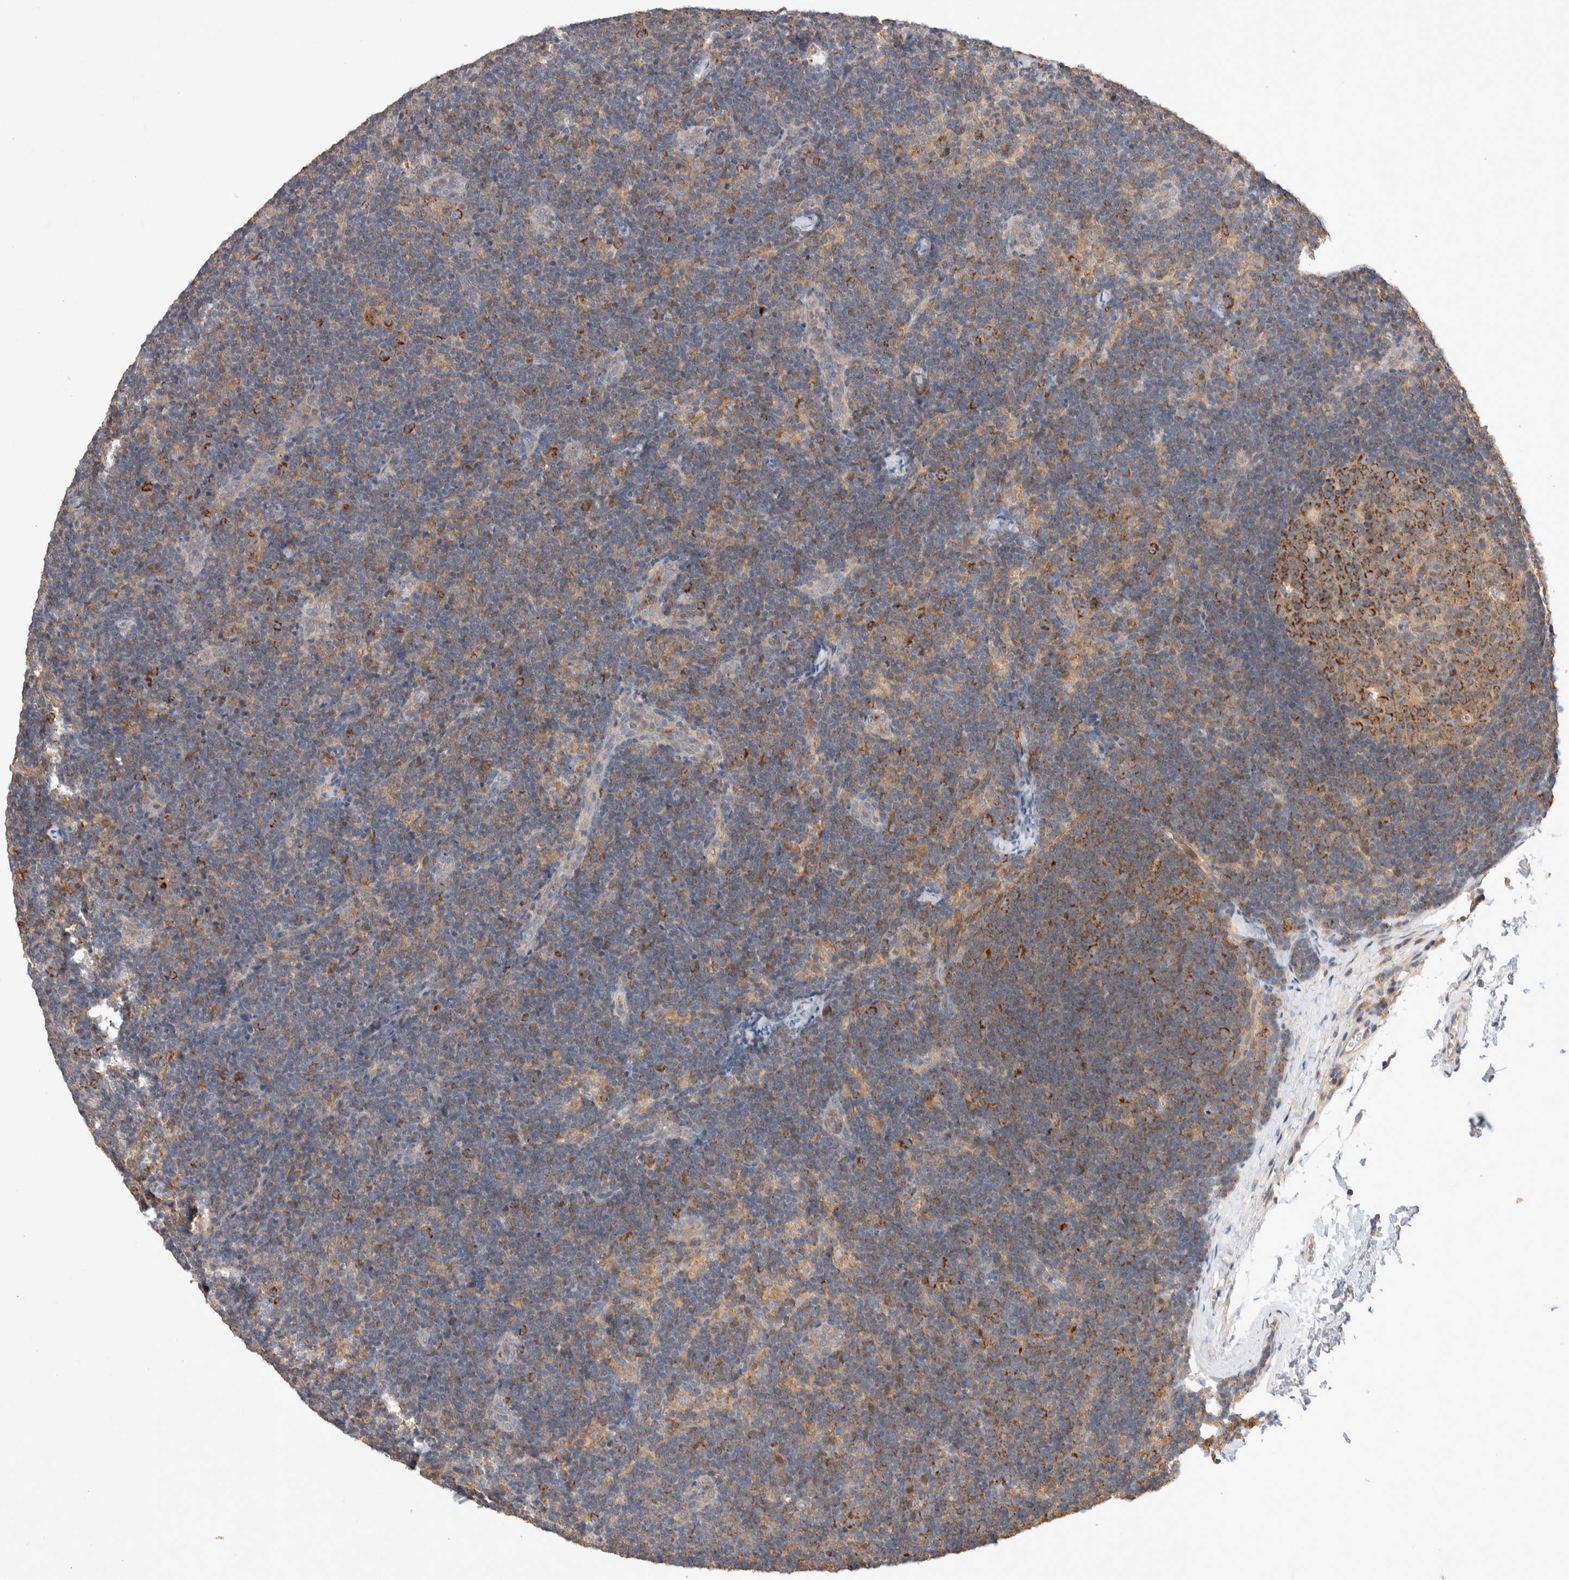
{"staining": {"intensity": "strong", "quantity": ">75%", "location": "cytoplasmic/membranous"}, "tissue": "lymph node", "cell_type": "Germinal center cells", "image_type": "normal", "snomed": [{"axis": "morphology", "description": "Normal tissue, NOS"}, {"axis": "topography", "description": "Lymph node"}], "caption": "A brown stain highlights strong cytoplasmic/membranous expression of a protein in germinal center cells of benign human lymph node.", "gene": "DEPTOR", "patient": {"sex": "female", "age": 22}}